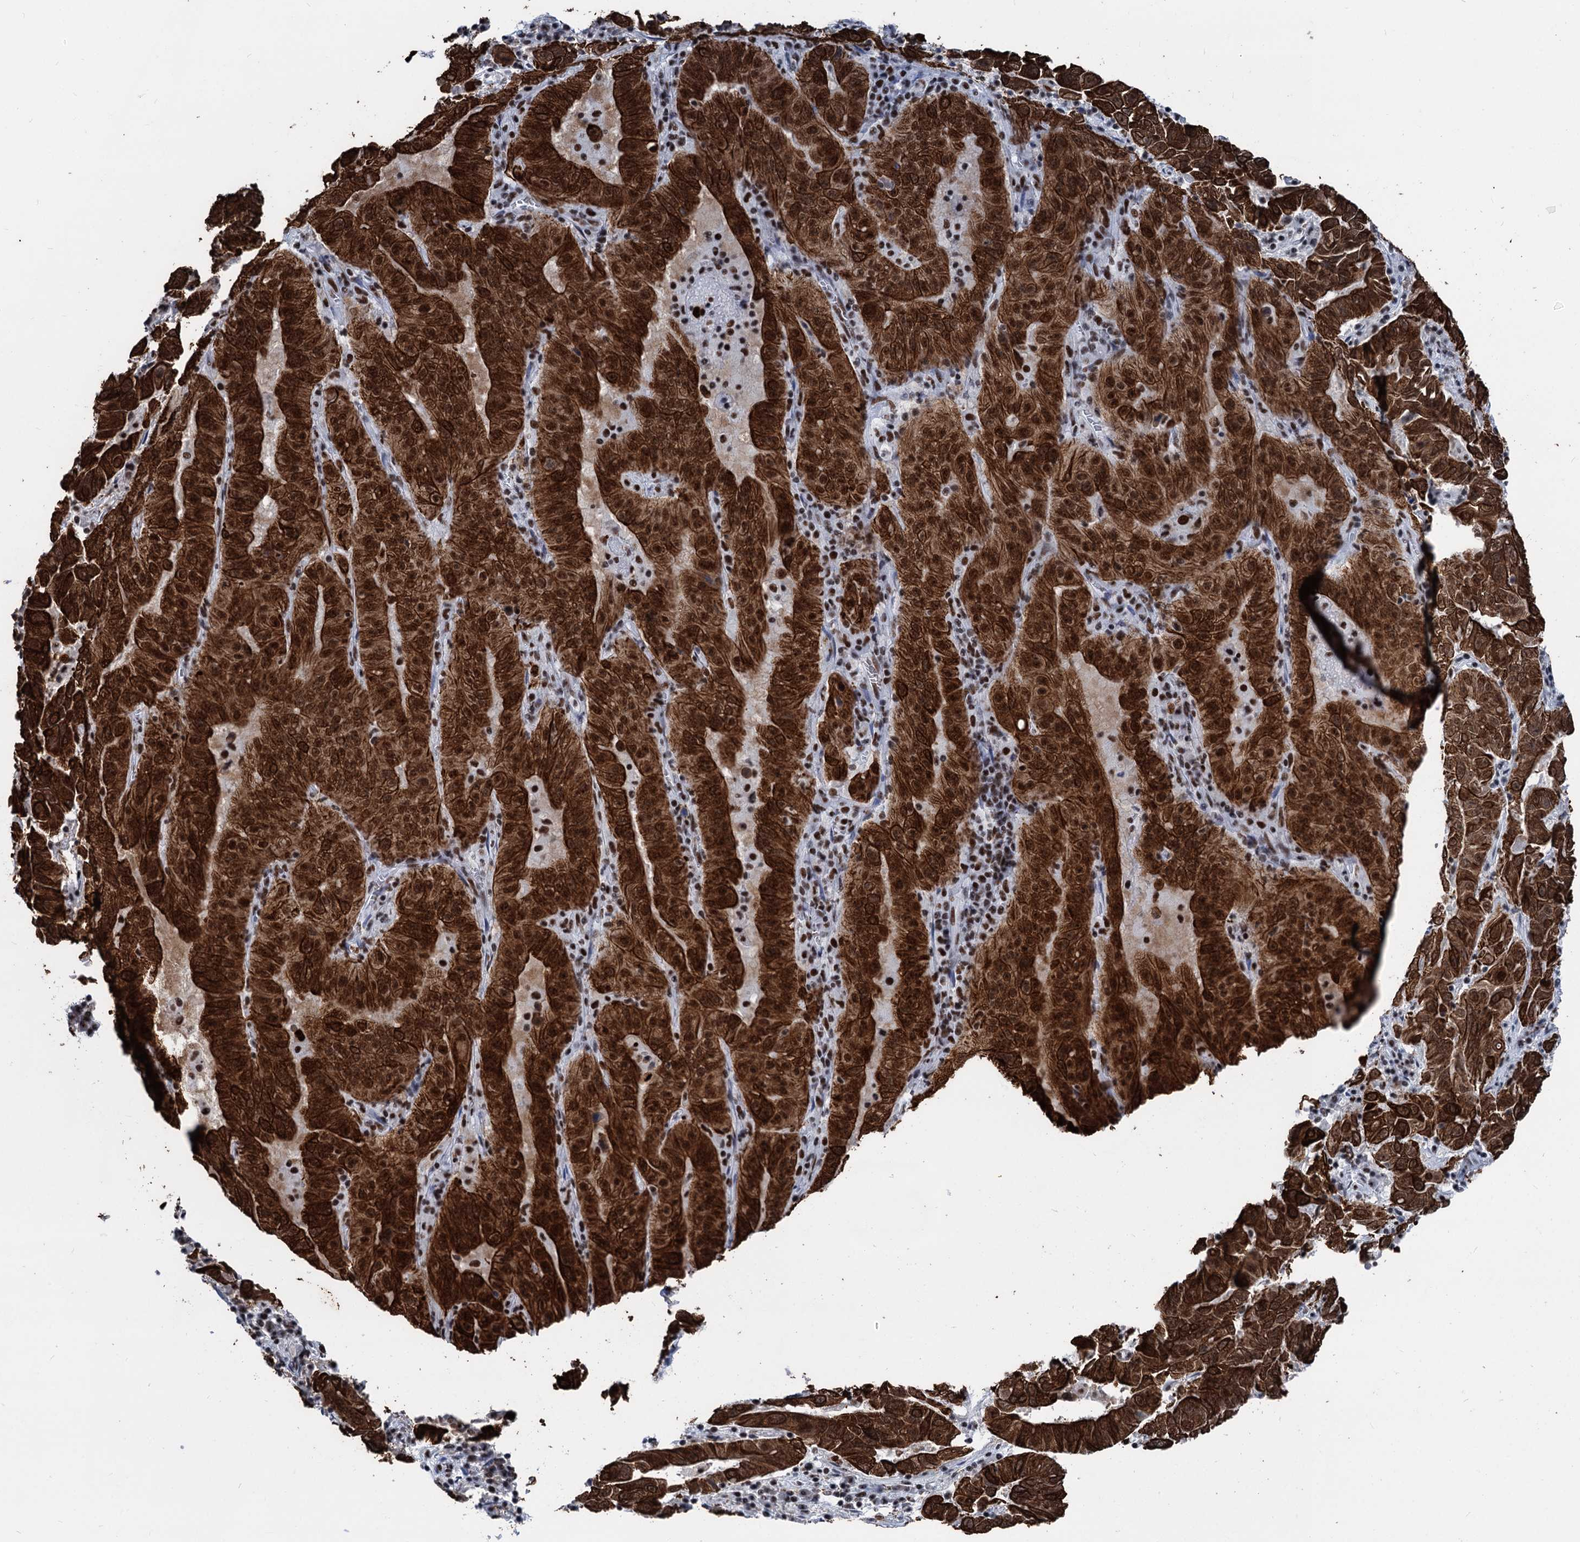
{"staining": {"intensity": "strong", "quantity": ">75%", "location": "cytoplasmic/membranous,nuclear"}, "tissue": "pancreatic cancer", "cell_type": "Tumor cells", "image_type": "cancer", "snomed": [{"axis": "morphology", "description": "Adenocarcinoma, NOS"}, {"axis": "topography", "description": "Pancreas"}], "caption": "This histopathology image reveals IHC staining of human pancreatic cancer (adenocarcinoma), with high strong cytoplasmic/membranous and nuclear expression in about >75% of tumor cells.", "gene": "DDX23", "patient": {"sex": "male", "age": 63}}